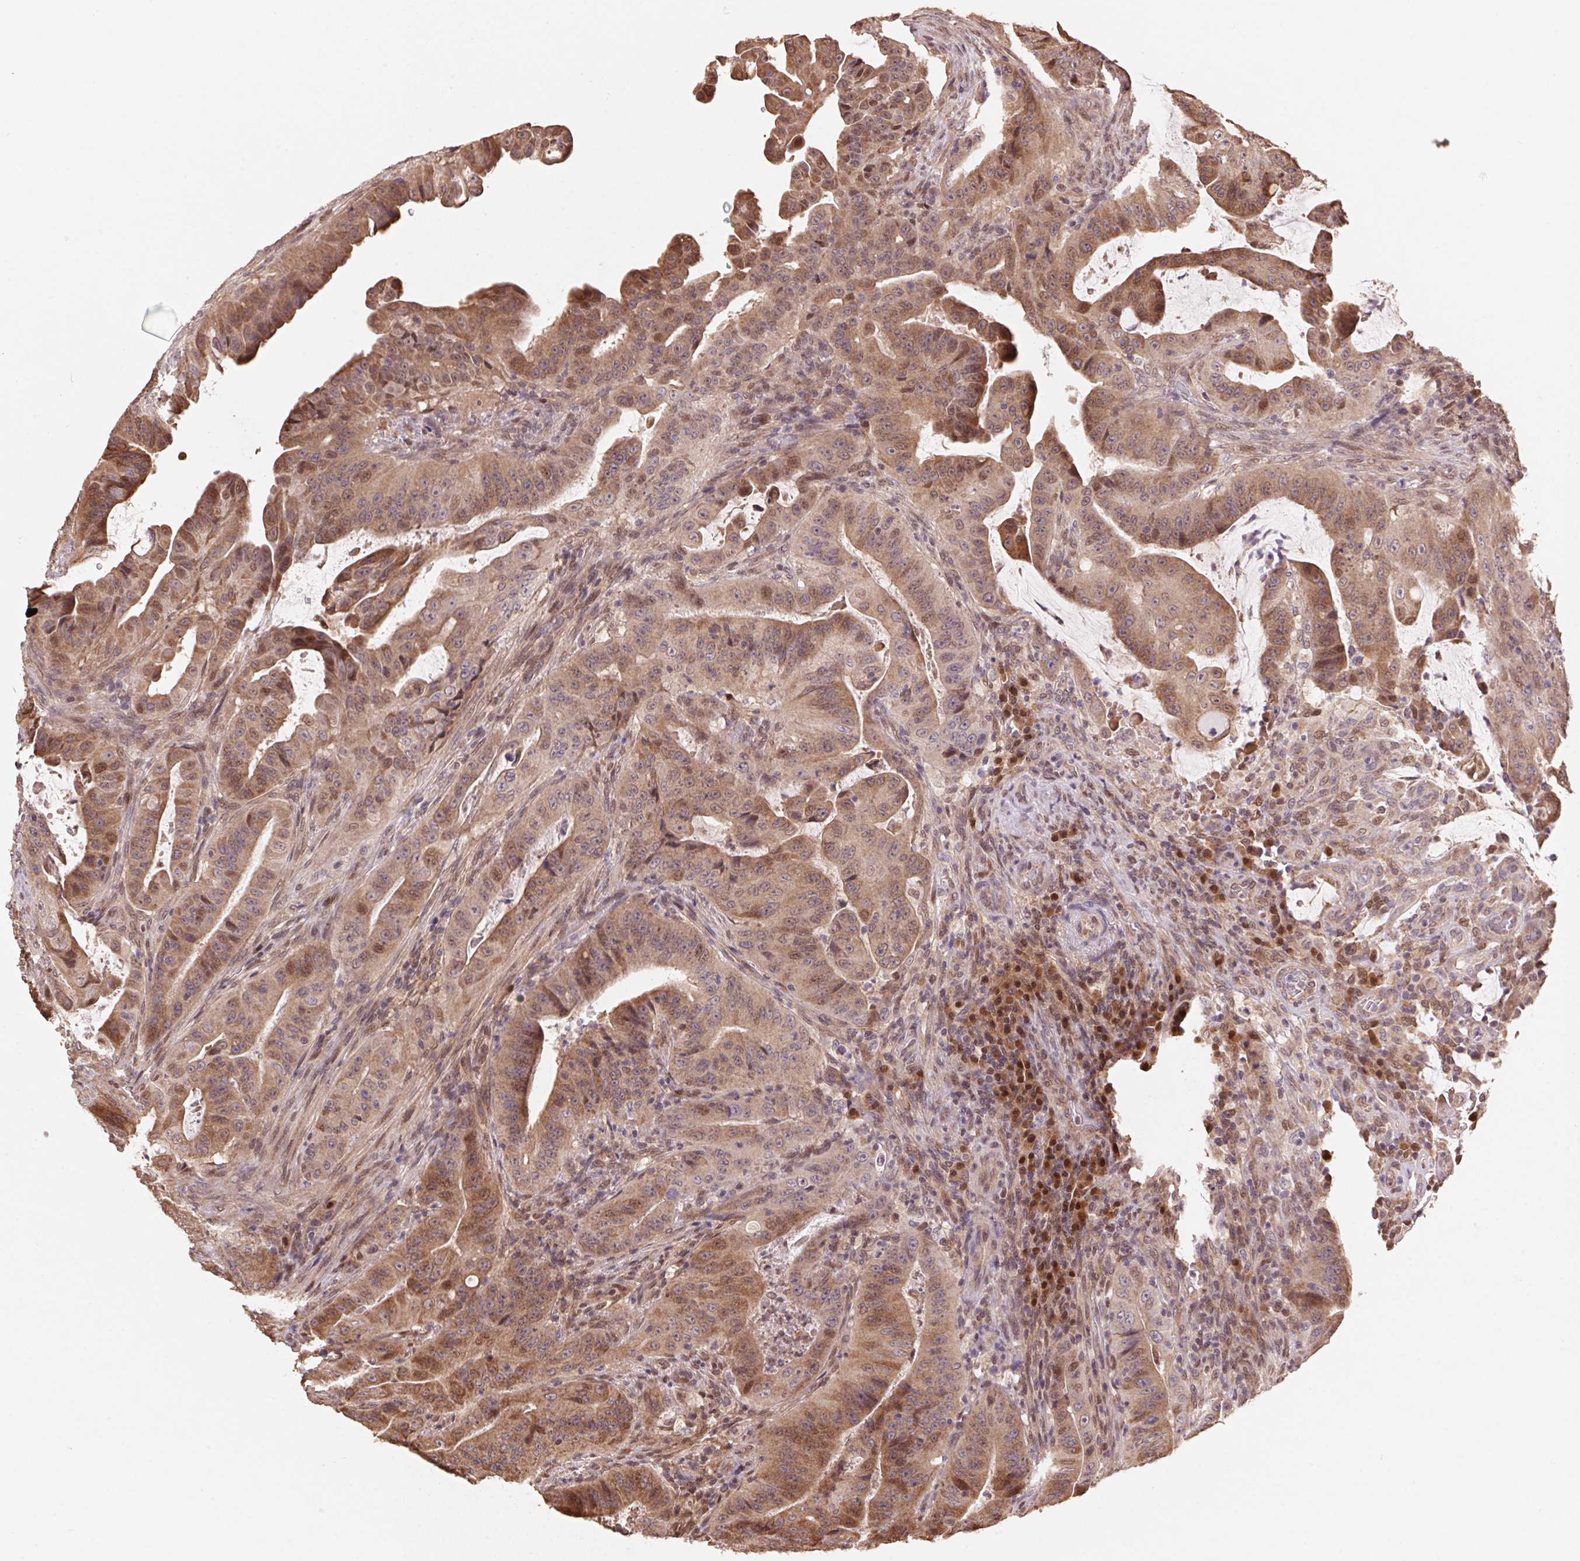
{"staining": {"intensity": "moderate", "quantity": ">75%", "location": "cytoplasmic/membranous,nuclear"}, "tissue": "colorectal cancer", "cell_type": "Tumor cells", "image_type": "cancer", "snomed": [{"axis": "morphology", "description": "Adenocarcinoma, NOS"}, {"axis": "topography", "description": "Colon"}], "caption": "Protein staining displays moderate cytoplasmic/membranous and nuclear expression in approximately >75% of tumor cells in colorectal adenocarcinoma. The staining is performed using DAB brown chromogen to label protein expression. The nuclei are counter-stained blue using hematoxylin.", "gene": "CUTA", "patient": {"sex": "male", "age": 33}}